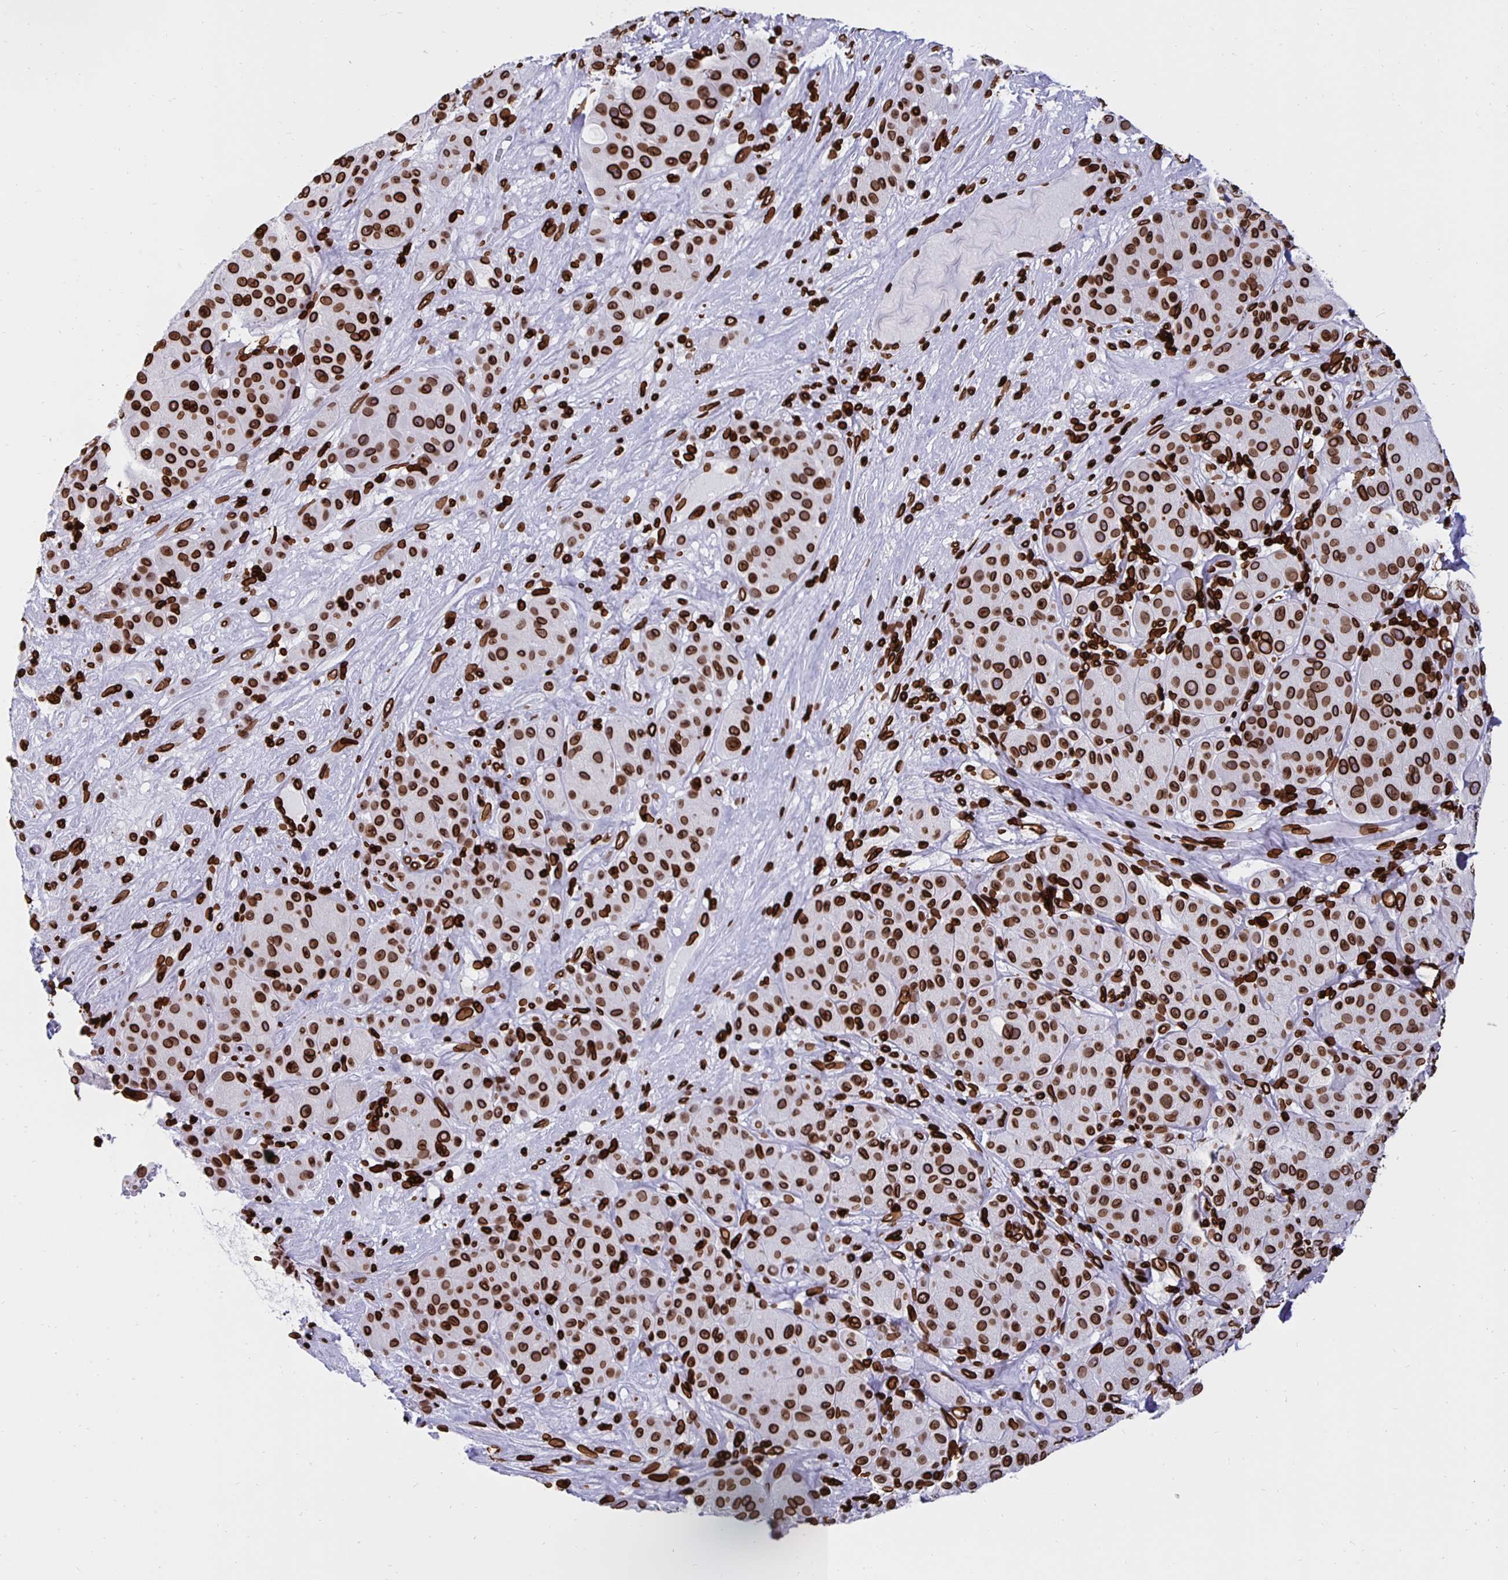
{"staining": {"intensity": "strong", "quantity": ">75%", "location": "cytoplasmic/membranous,nuclear"}, "tissue": "melanoma", "cell_type": "Tumor cells", "image_type": "cancer", "snomed": [{"axis": "morphology", "description": "Malignant melanoma, Metastatic site"}, {"axis": "topography", "description": "Smooth muscle"}], "caption": "The photomicrograph demonstrates immunohistochemical staining of malignant melanoma (metastatic site). There is strong cytoplasmic/membranous and nuclear positivity is present in approximately >75% of tumor cells.", "gene": "LMNB1", "patient": {"sex": "male", "age": 41}}